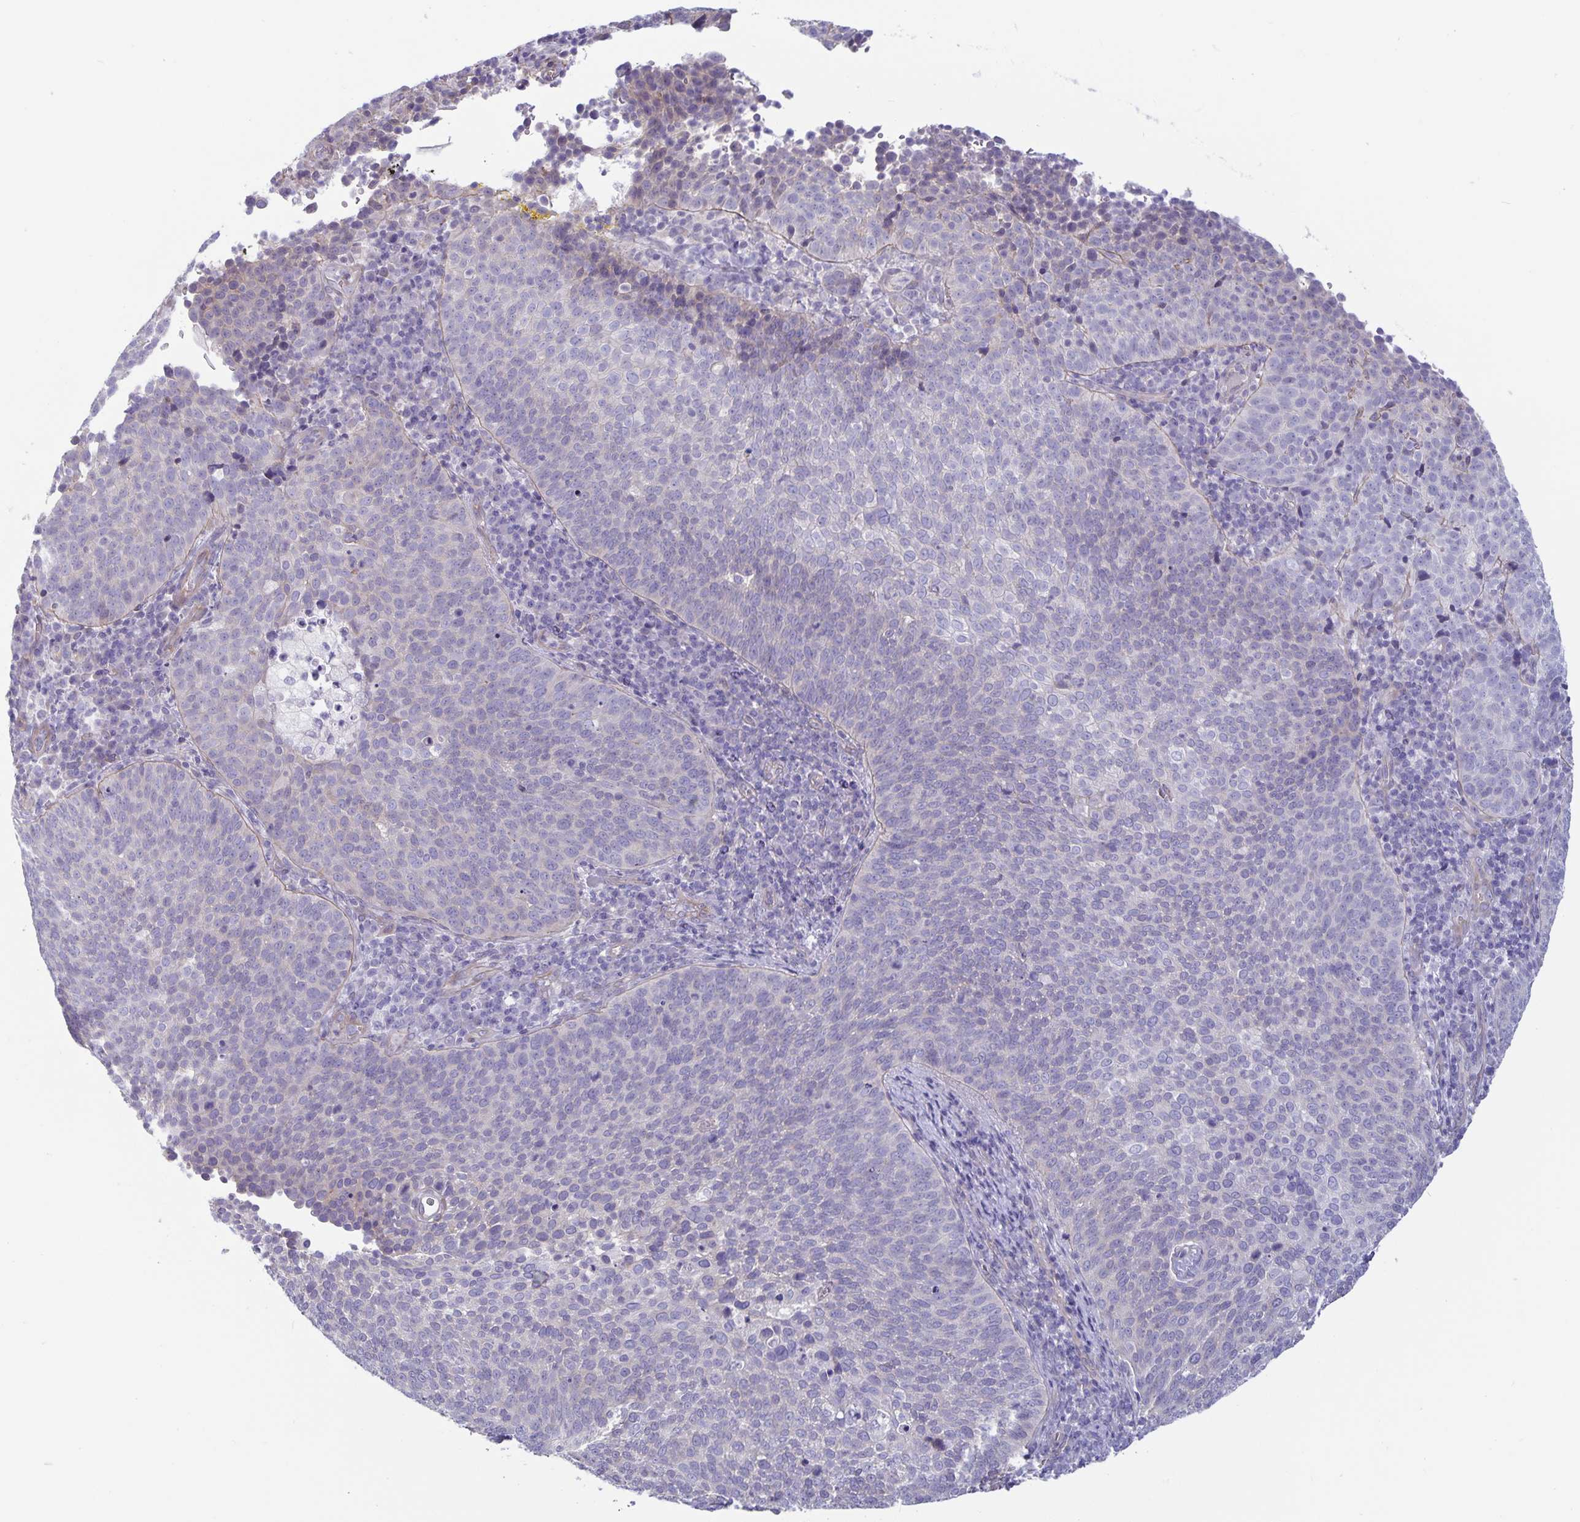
{"staining": {"intensity": "negative", "quantity": "none", "location": "none"}, "tissue": "cervical cancer", "cell_type": "Tumor cells", "image_type": "cancer", "snomed": [{"axis": "morphology", "description": "Squamous cell carcinoma, NOS"}, {"axis": "topography", "description": "Cervix"}], "caption": "The image exhibits no significant staining in tumor cells of cervical squamous cell carcinoma. Brightfield microscopy of immunohistochemistry (IHC) stained with DAB (3,3'-diaminobenzidine) (brown) and hematoxylin (blue), captured at high magnification.", "gene": "PLCB3", "patient": {"sex": "female", "age": 34}}